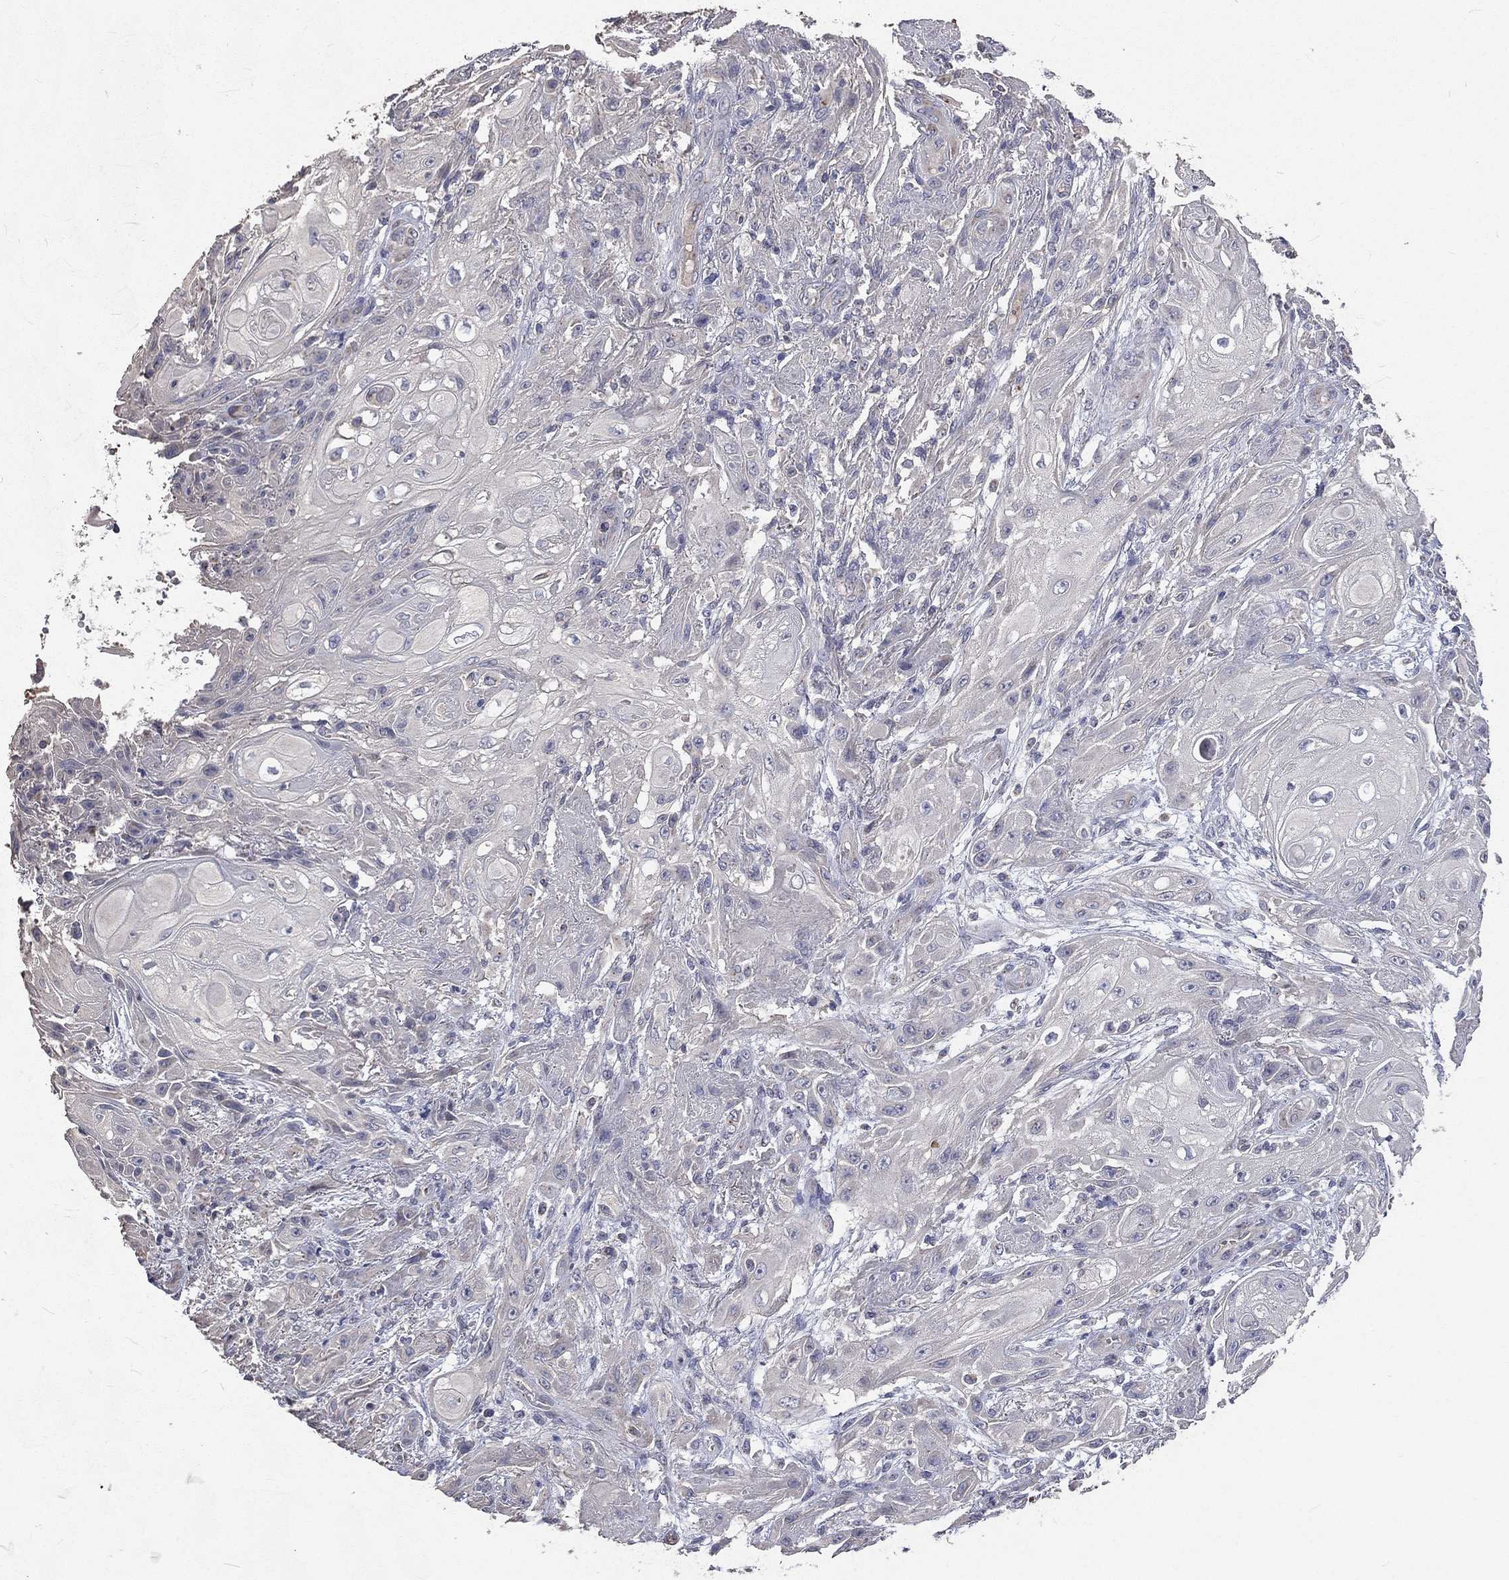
{"staining": {"intensity": "negative", "quantity": "none", "location": "none"}, "tissue": "skin cancer", "cell_type": "Tumor cells", "image_type": "cancer", "snomed": [{"axis": "morphology", "description": "Squamous cell carcinoma, NOS"}, {"axis": "topography", "description": "Skin"}], "caption": "Tumor cells are negative for protein expression in human skin squamous cell carcinoma. (DAB immunohistochemistry (IHC) with hematoxylin counter stain).", "gene": "CROCC", "patient": {"sex": "male", "age": 62}}